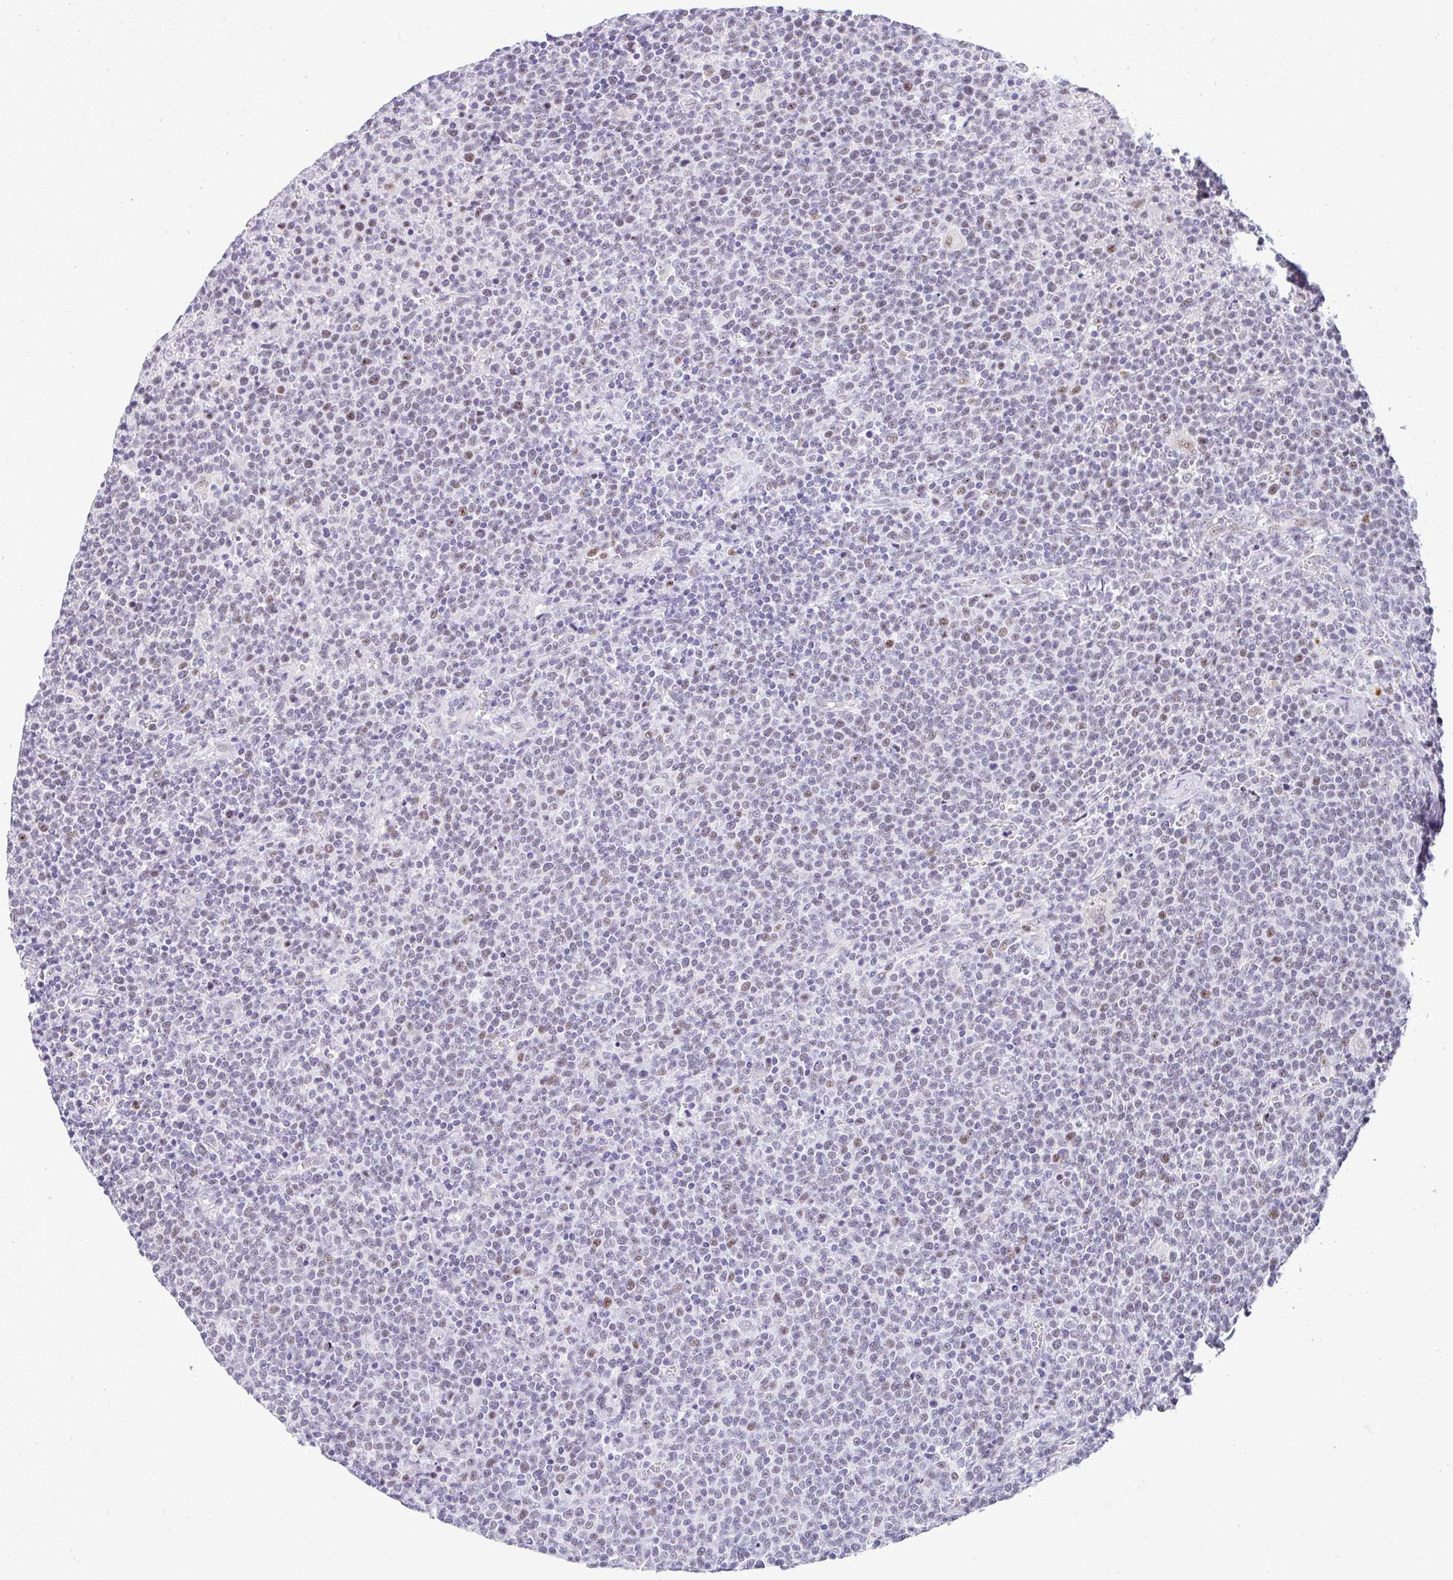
{"staining": {"intensity": "moderate", "quantity": "<25%", "location": "nuclear"}, "tissue": "lymphoma", "cell_type": "Tumor cells", "image_type": "cancer", "snomed": [{"axis": "morphology", "description": "Malignant lymphoma, non-Hodgkin's type, High grade"}, {"axis": "topography", "description": "Lymph node"}], "caption": "The immunohistochemical stain labels moderate nuclear positivity in tumor cells of lymphoma tissue. The staining is performed using DAB brown chromogen to label protein expression. The nuclei are counter-stained blue using hematoxylin.", "gene": "NR1D2", "patient": {"sex": "male", "age": 61}}